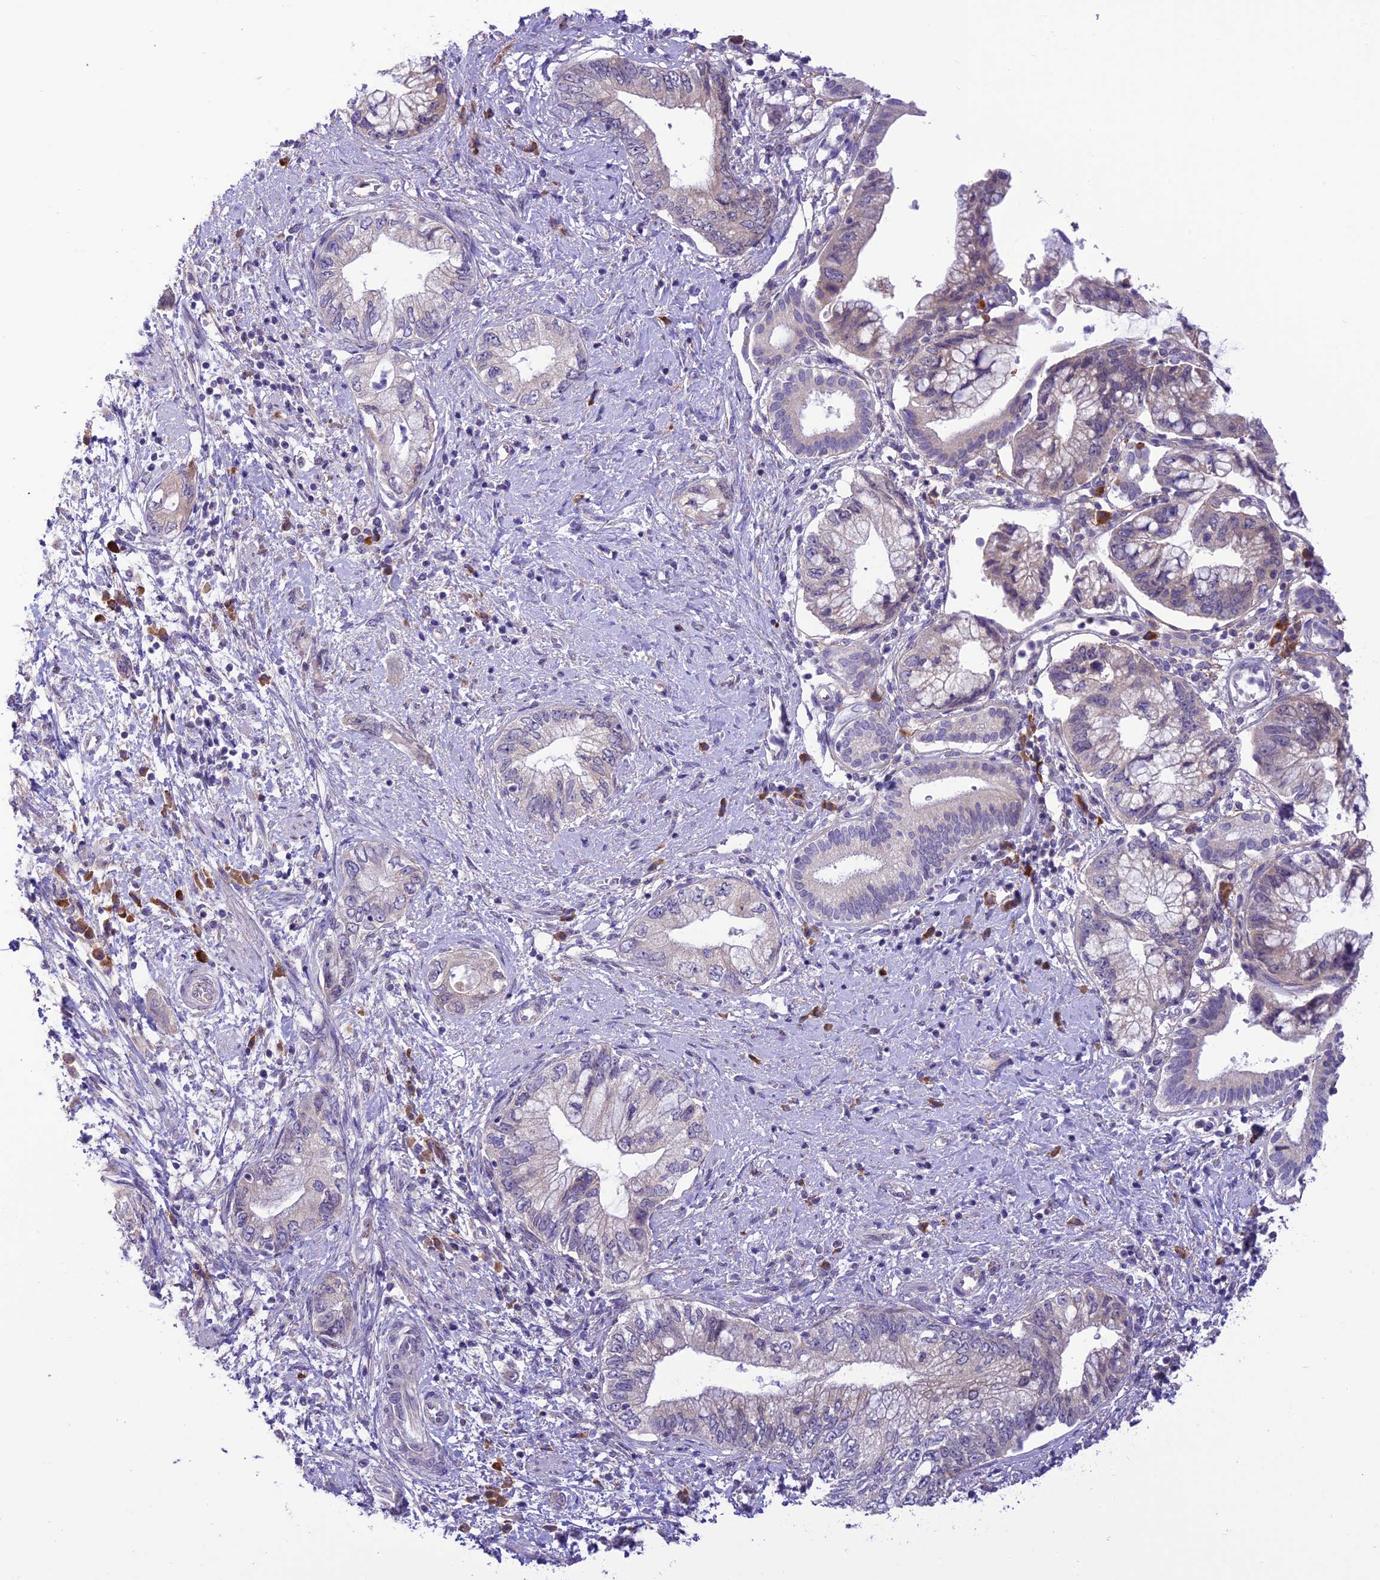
{"staining": {"intensity": "negative", "quantity": "none", "location": "none"}, "tissue": "pancreatic cancer", "cell_type": "Tumor cells", "image_type": "cancer", "snomed": [{"axis": "morphology", "description": "Adenocarcinoma, NOS"}, {"axis": "topography", "description": "Pancreas"}], "caption": "IHC micrograph of neoplastic tissue: human pancreatic cancer (adenocarcinoma) stained with DAB reveals no significant protein staining in tumor cells.", "gene": "RNF126", "patient": {"sex": "female", "age": 73}}